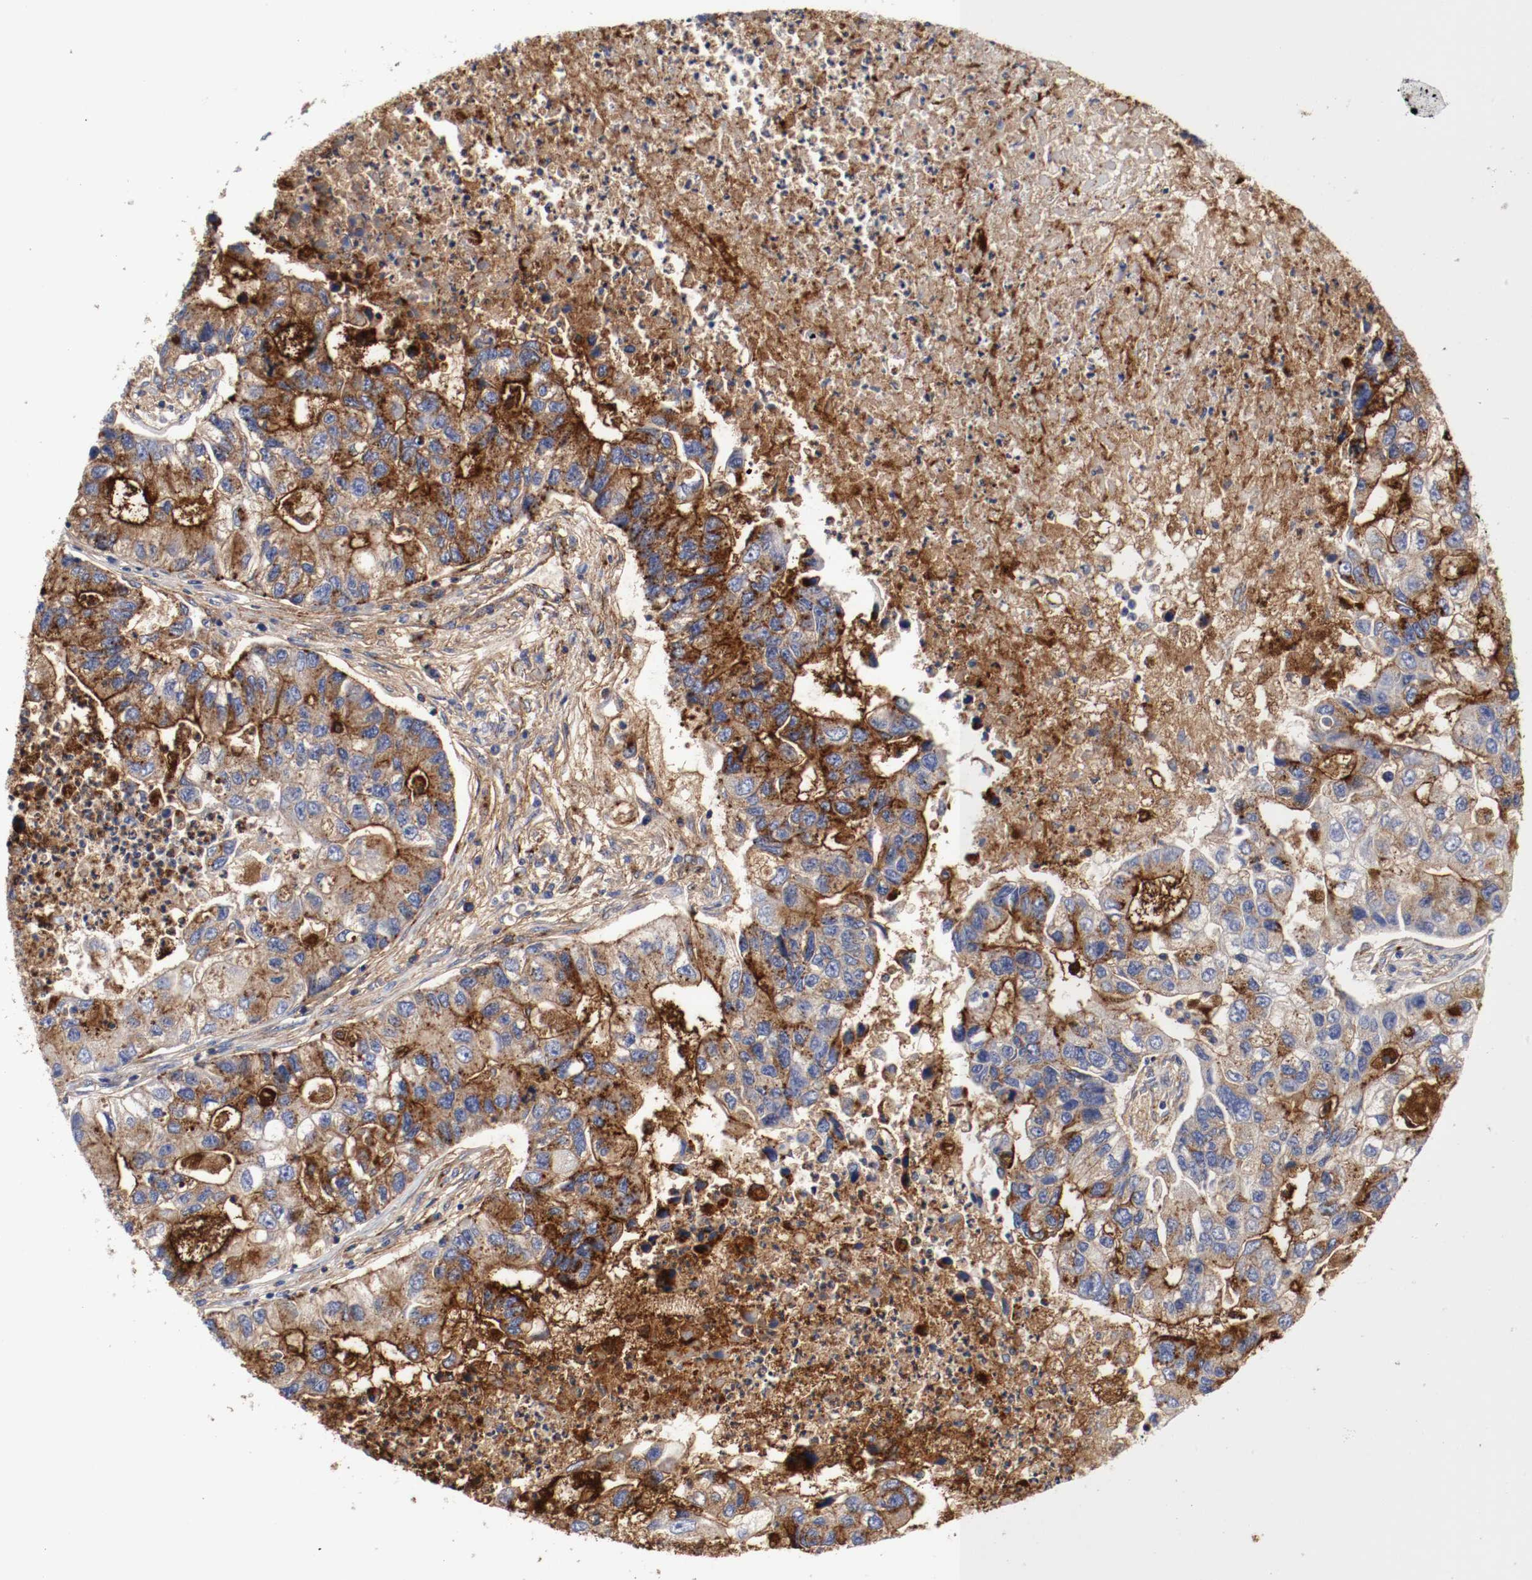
{"staining": {"intensity": "strong", "quantity": ">75%", "location": "cytoplasmic/membranous"}, "tissue": "lung cancer", "cell_type": "Tumor cells", "image_type": "cancer", "snomed": [{"axis": "morphology", "description": "Adenocarcinoma, NOS"}, {"axis": "topography", "description": "Lung"}], "caption": "Adenocarcinoma (lung) was stained to show a protein in brown. There is high levels of strong cytoplasmic/membranous staining in about >75% of tumor cells.", "gene": "IFITM1", "patient": {"sex": "female", "age": 51}}